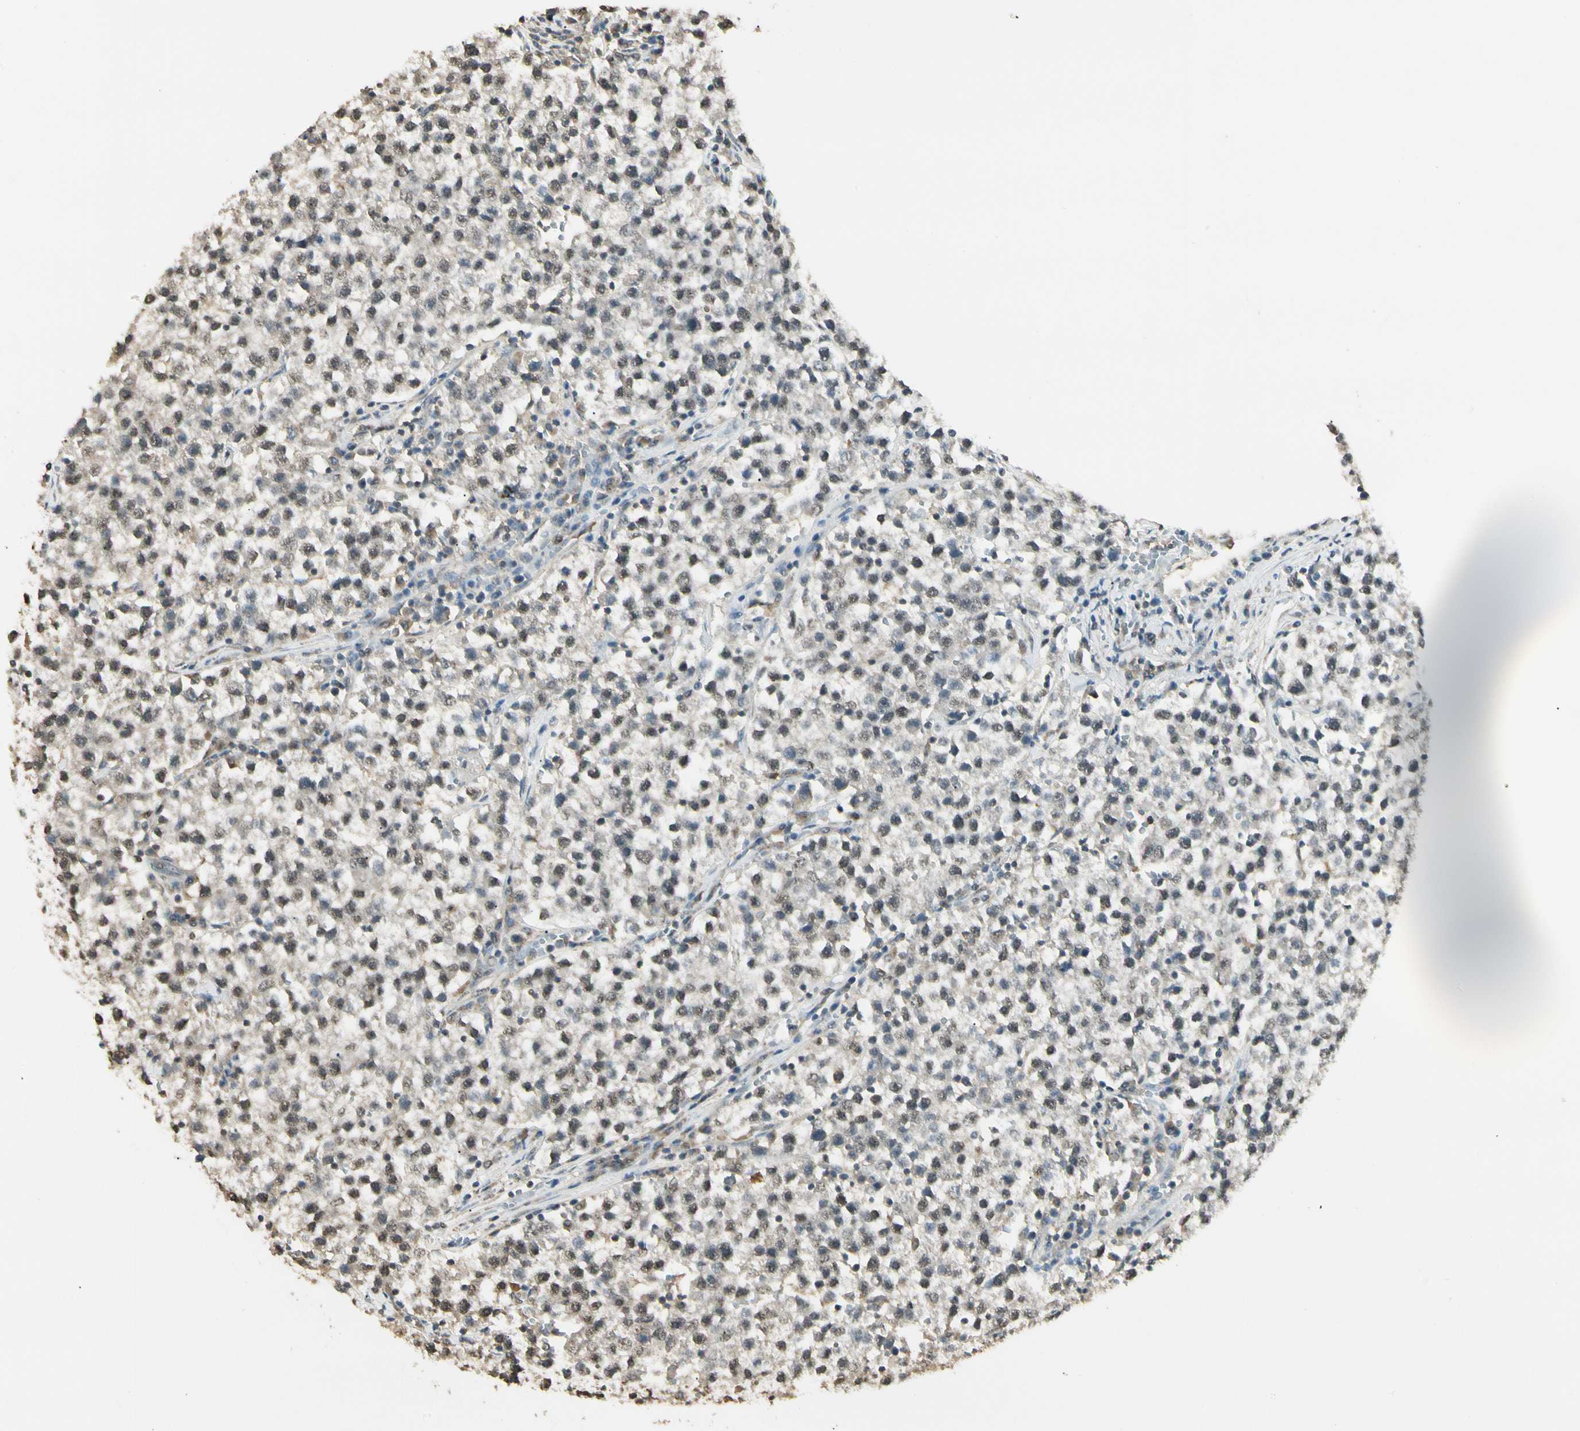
{"staining": {"intensity": "weak", "quantity": "25%-75%", "location": "cytoplasmic/membranous,nuclear"}, "tissue": "testis cancer", "cell_type": "Tumor cells", "image_type": "cancer", "snomed": [{"axis": "morphology", "description": "Seminoma, NOS"}, {"axis": "topography", "description": "Testis"}], "caption": "Immunohistochemistry of testis seminoma exhibits low levels of weak cytoplasmic/membranous and nuclear staining in about 25%-75% of tumor cells.", "gene": "SGCA", "patient": {"sex": "male", "age": 22}}